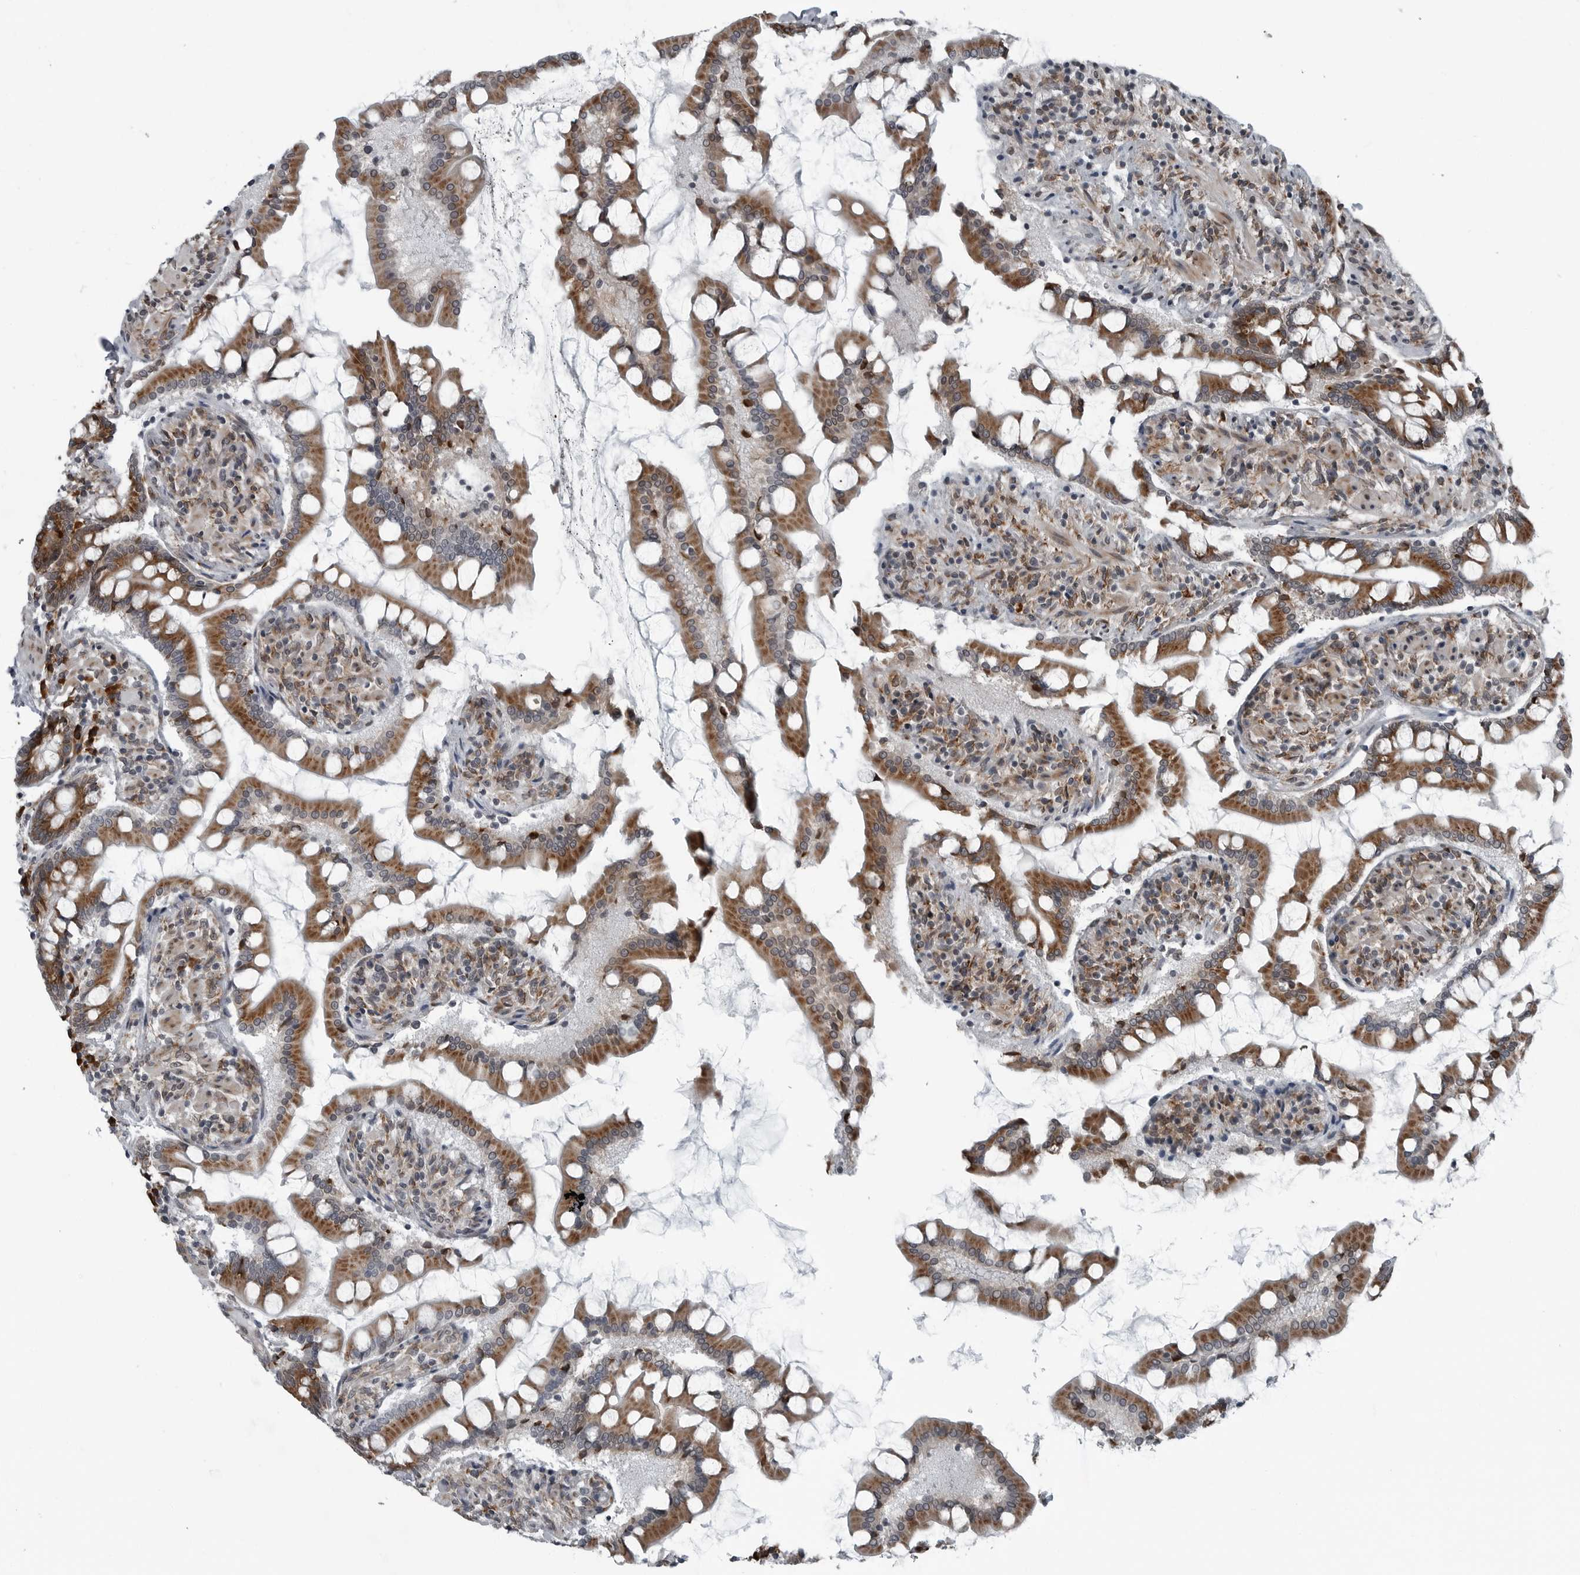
{"staining": {"intensity": "strong", "quantity": ">75%", "location": "cytoplasmic/membranous"}, "tissue": "small intestine", "cell_type": "Glandular cells", "image_type": "normal", "snomed": [{"axis": "morphology", "description": "Normal tissue, NOS"}, {"axis": "topography", "description": "Small intestine"}], "caption": "Small intestine stained for a protein (brown) shows strong cytoplasmic/membranous positive expression in about >75% of glandular cells.", "gene": "CEP85", "patient": {"sex": "male", "age": 41}}